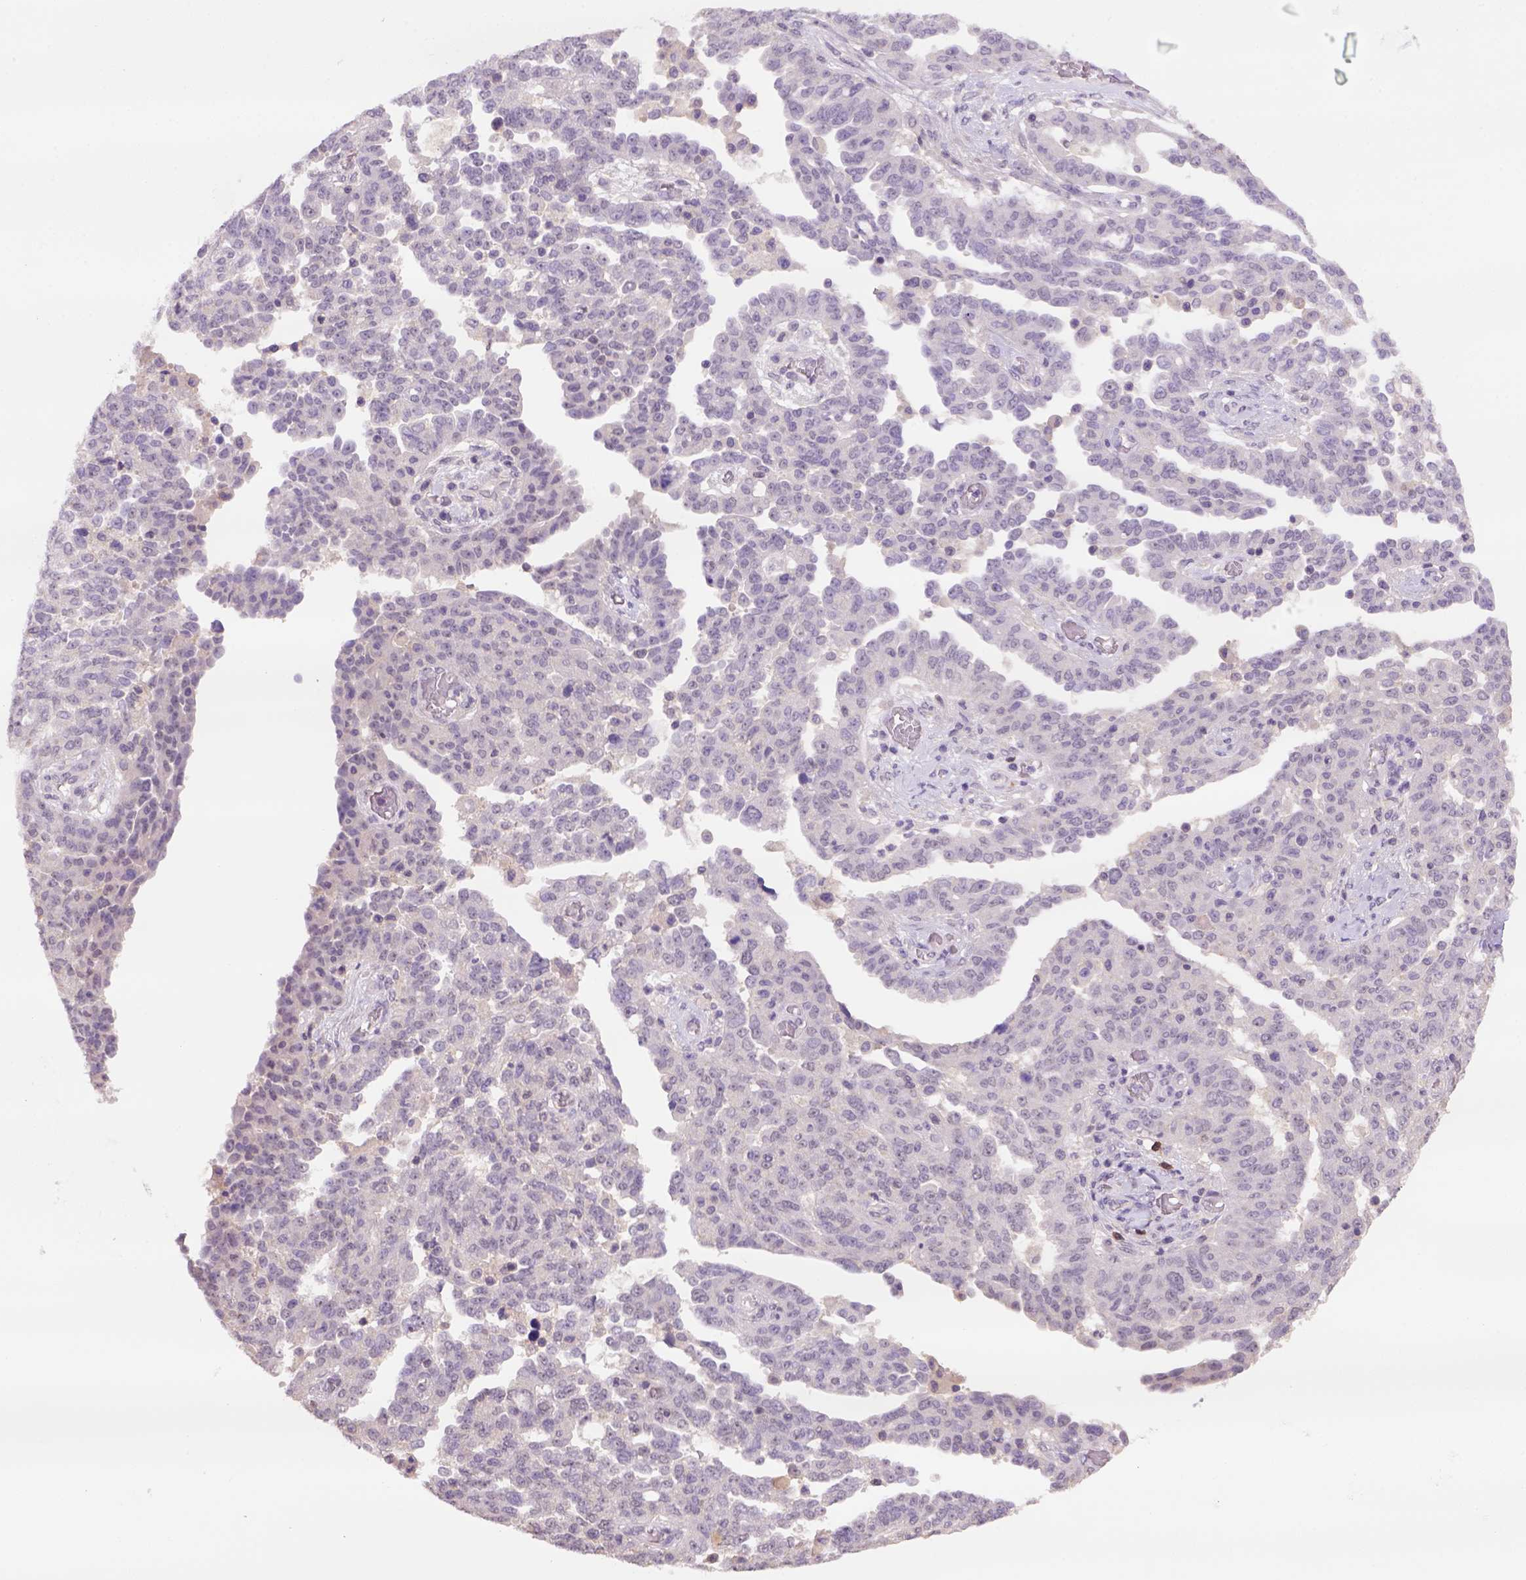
{"staining": {"intensity": "weak", "quantity": "25%-75%", "location": "cytoplasmic/membranous,nuclear"}, "tissue": "ovarian cancer", "cell_type": "Tumor cells", "image_type": "cancer", "snomed": [{"axis": "morphology", "description": "Cystadenocarcinoma, serous, NOS"}, {"axis": "topography", "description": "Ovary"}], "caption": "This histopathology image shows ovarian cancer stained with immunohistochemistry (IHC) to label a protein in brown. The cytoplasmic/membranous and nuclear of tumor cells show weak positivity for the protein. Nuclei are counter-stained blue.", "gene": "SCML4", "patient": {"sex": "female", "age": 67}}